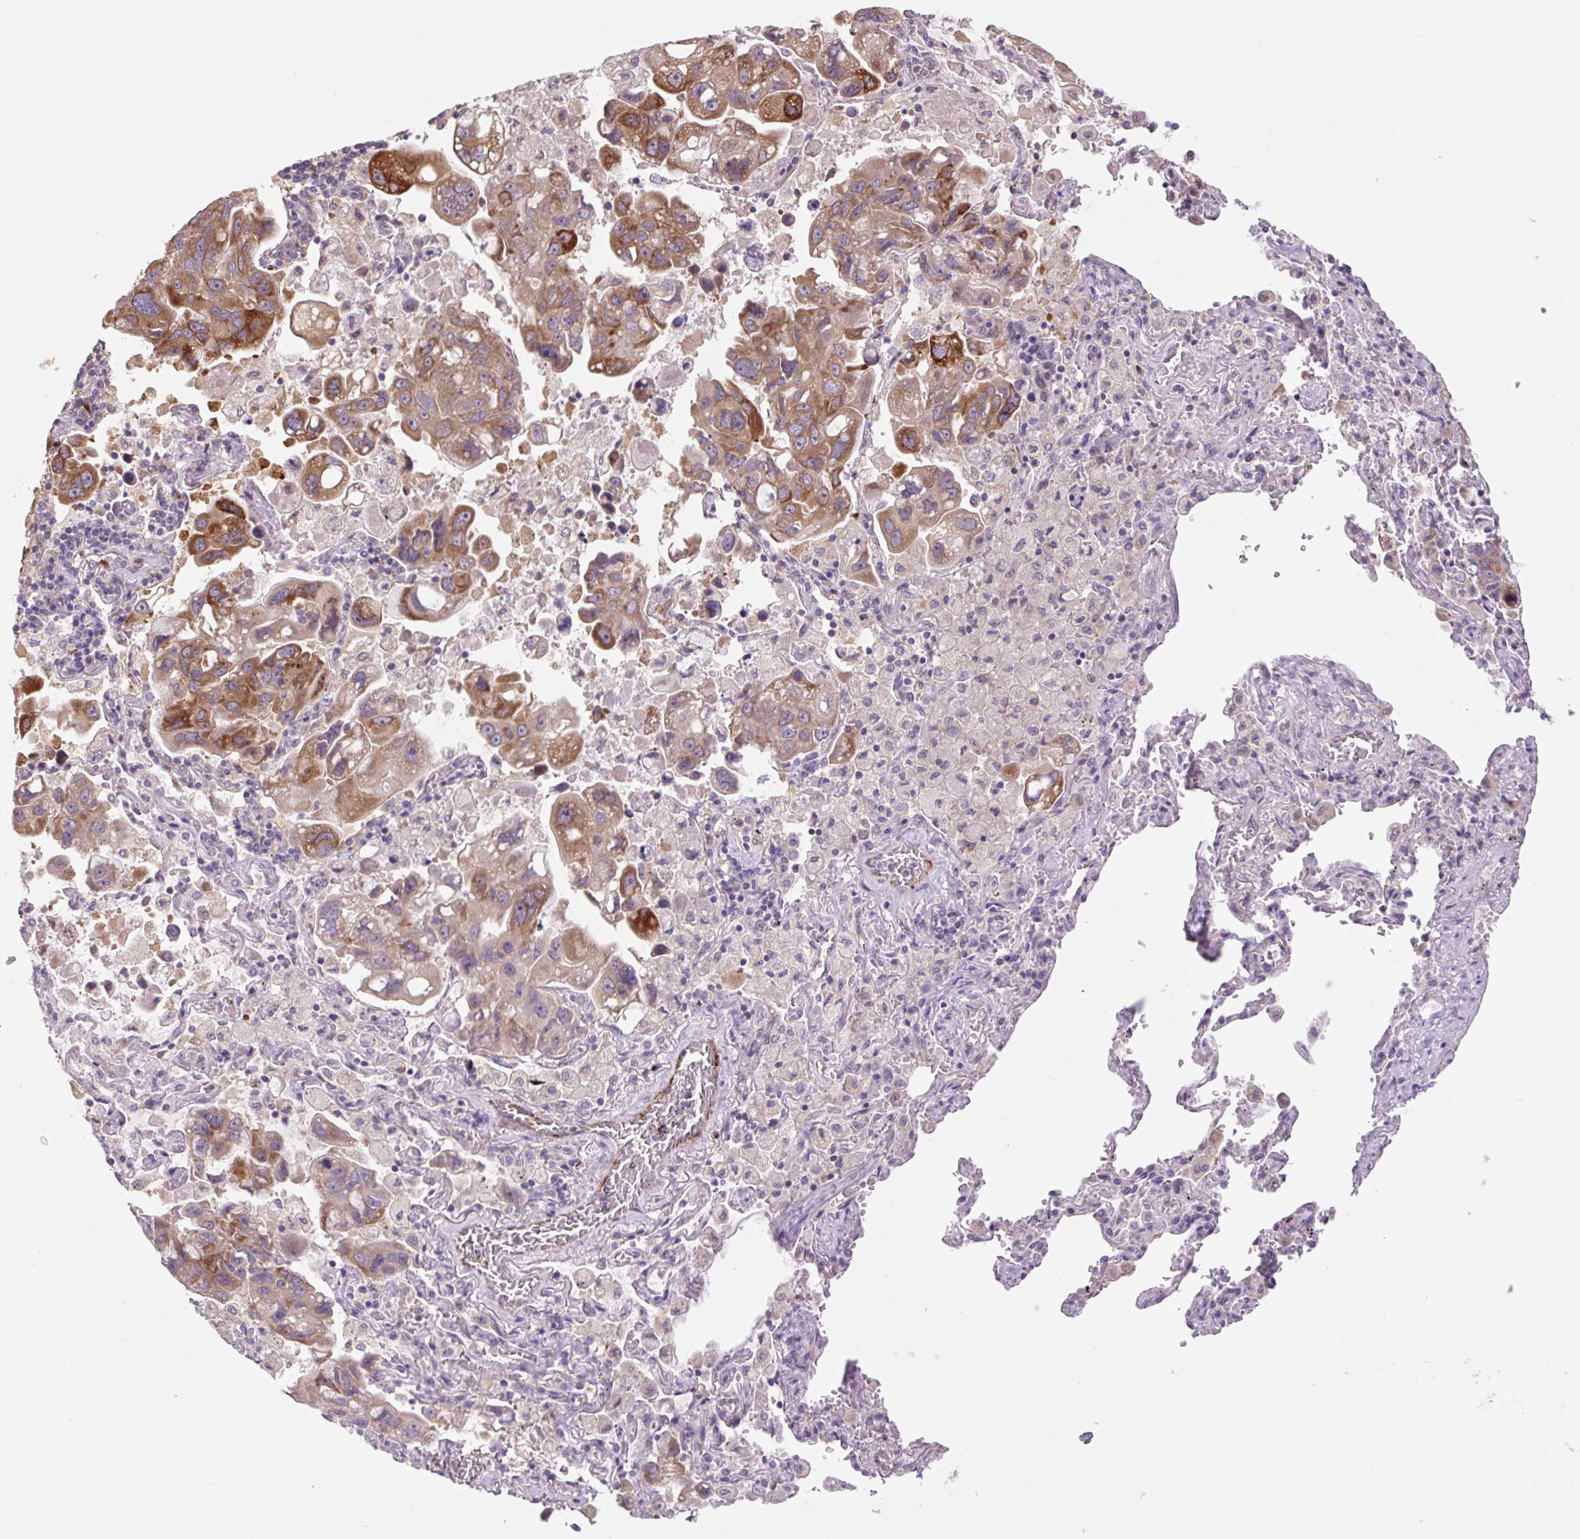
{"staining": {"intensity": "strong", "quantity": "25%-75%", "location": "cytoplasmic/membranous"}, "tissue": "lung cancer", "cell_type": "Tumor cells", "image_type": "cancer", "snomed": [{"axis": "morphology", "description": "Adenocarcinoma, NOS"}, {"axis": "topography", "description": "Lung"}], "caption": "An immunohistochemistry image of tumor tissue is shown. Protein staining in brown labels strong cytoplasmic/membranous positivity in lung adenocarcinoma within tumor cells.", "gene": "PLA2G4A", "patient": {"sex": "male", "age": 64}}